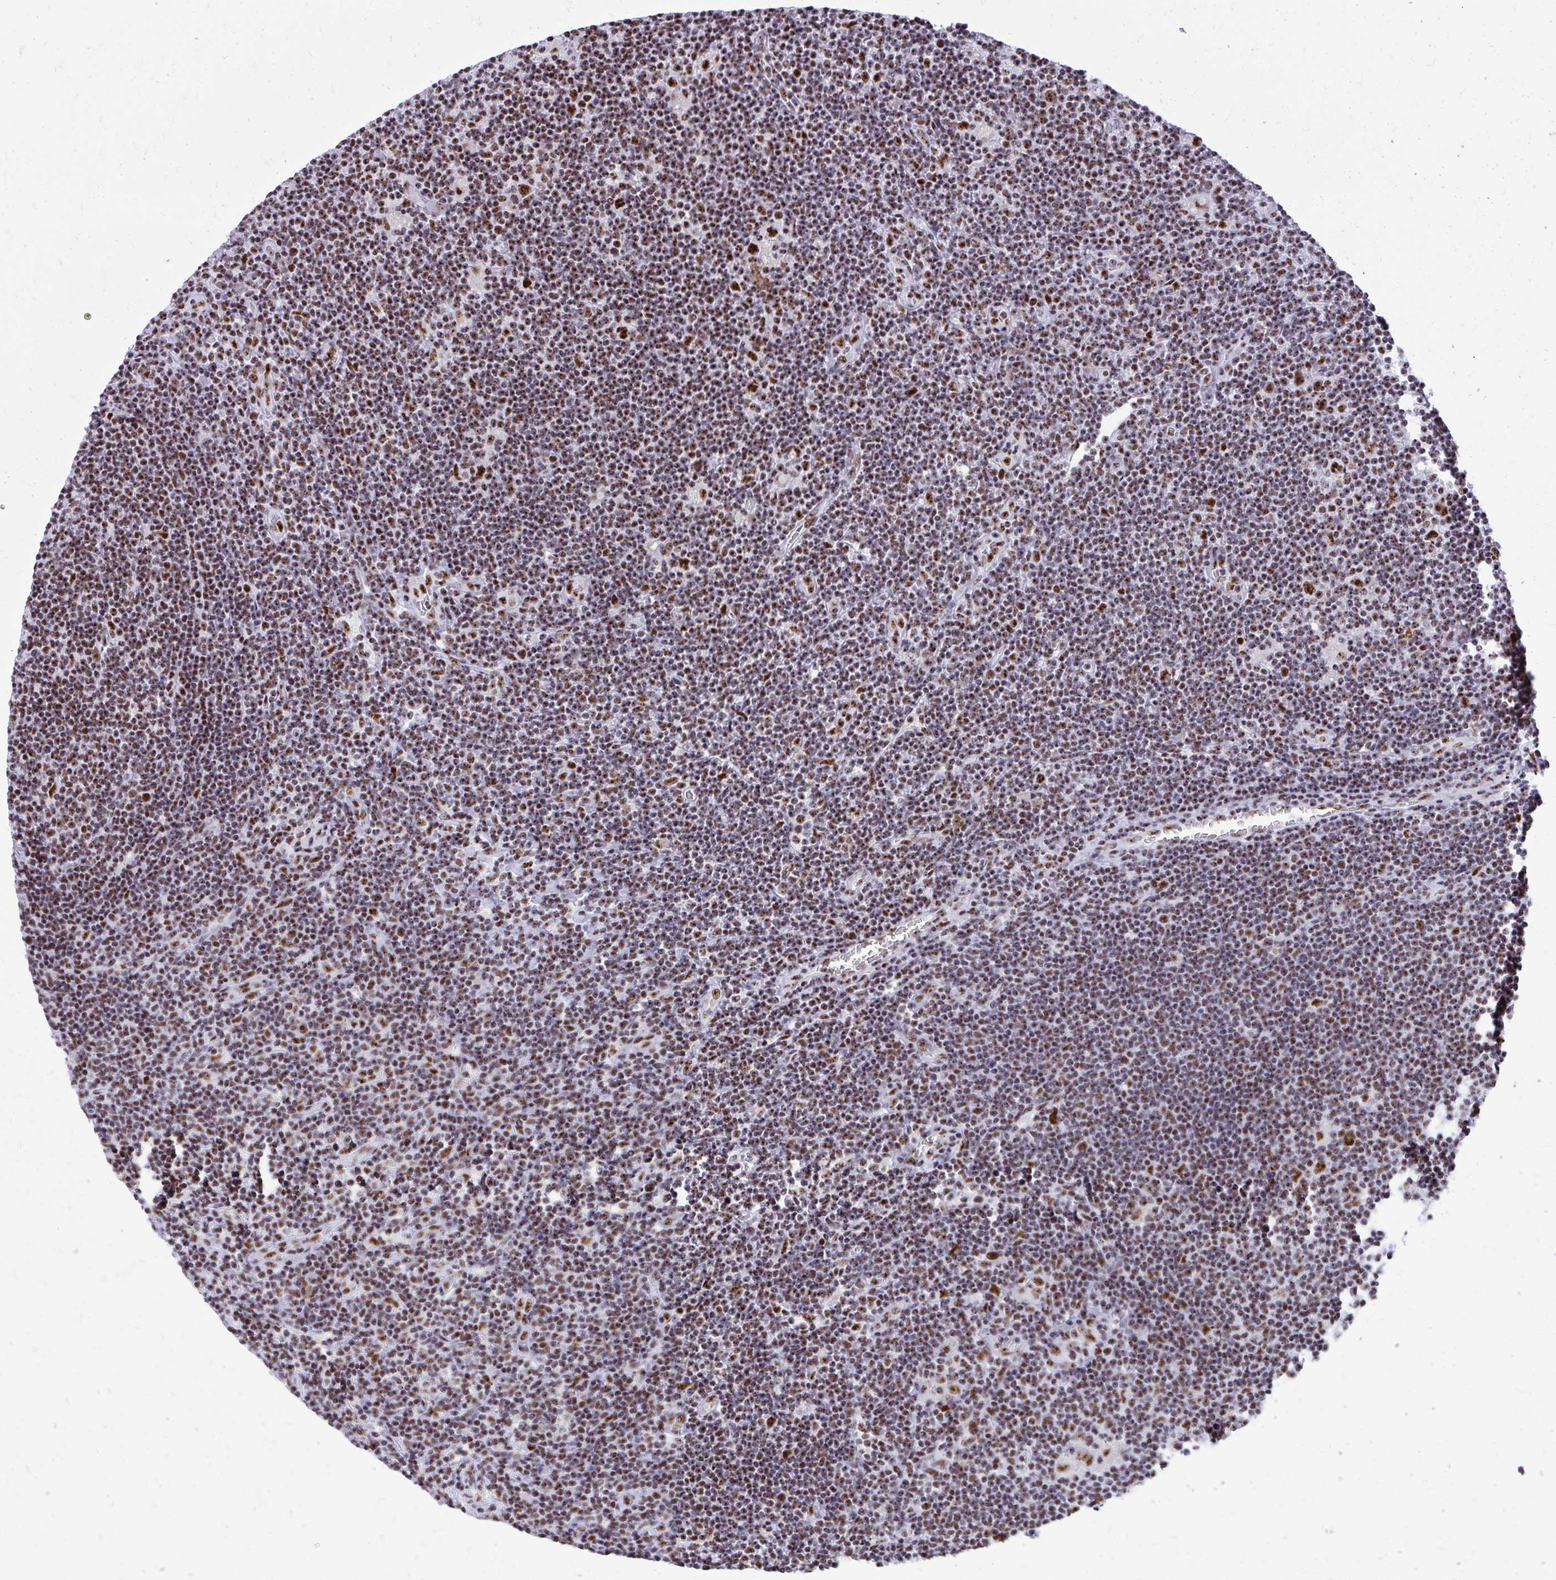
{"staining": {"intensity": "strong", "quantity": ">75%", "location": "nuclear"}, "tissue": "lymphoma", "cell_type": "Tumor cells", "image_type": "cancer", "snomed": [{"axis": "morphology", "description": "Hodgkin's disease, NOS"}, {"axis": "topography", "description": "Lymph node"}], "caption": "Brown immunohistochemical staining in Hodgkin's disease demonstrates strong nuclear positivity in about >75% of tumor cells.", "gene": "PELP1", "patient": {"sex": "male", "age": 40}}